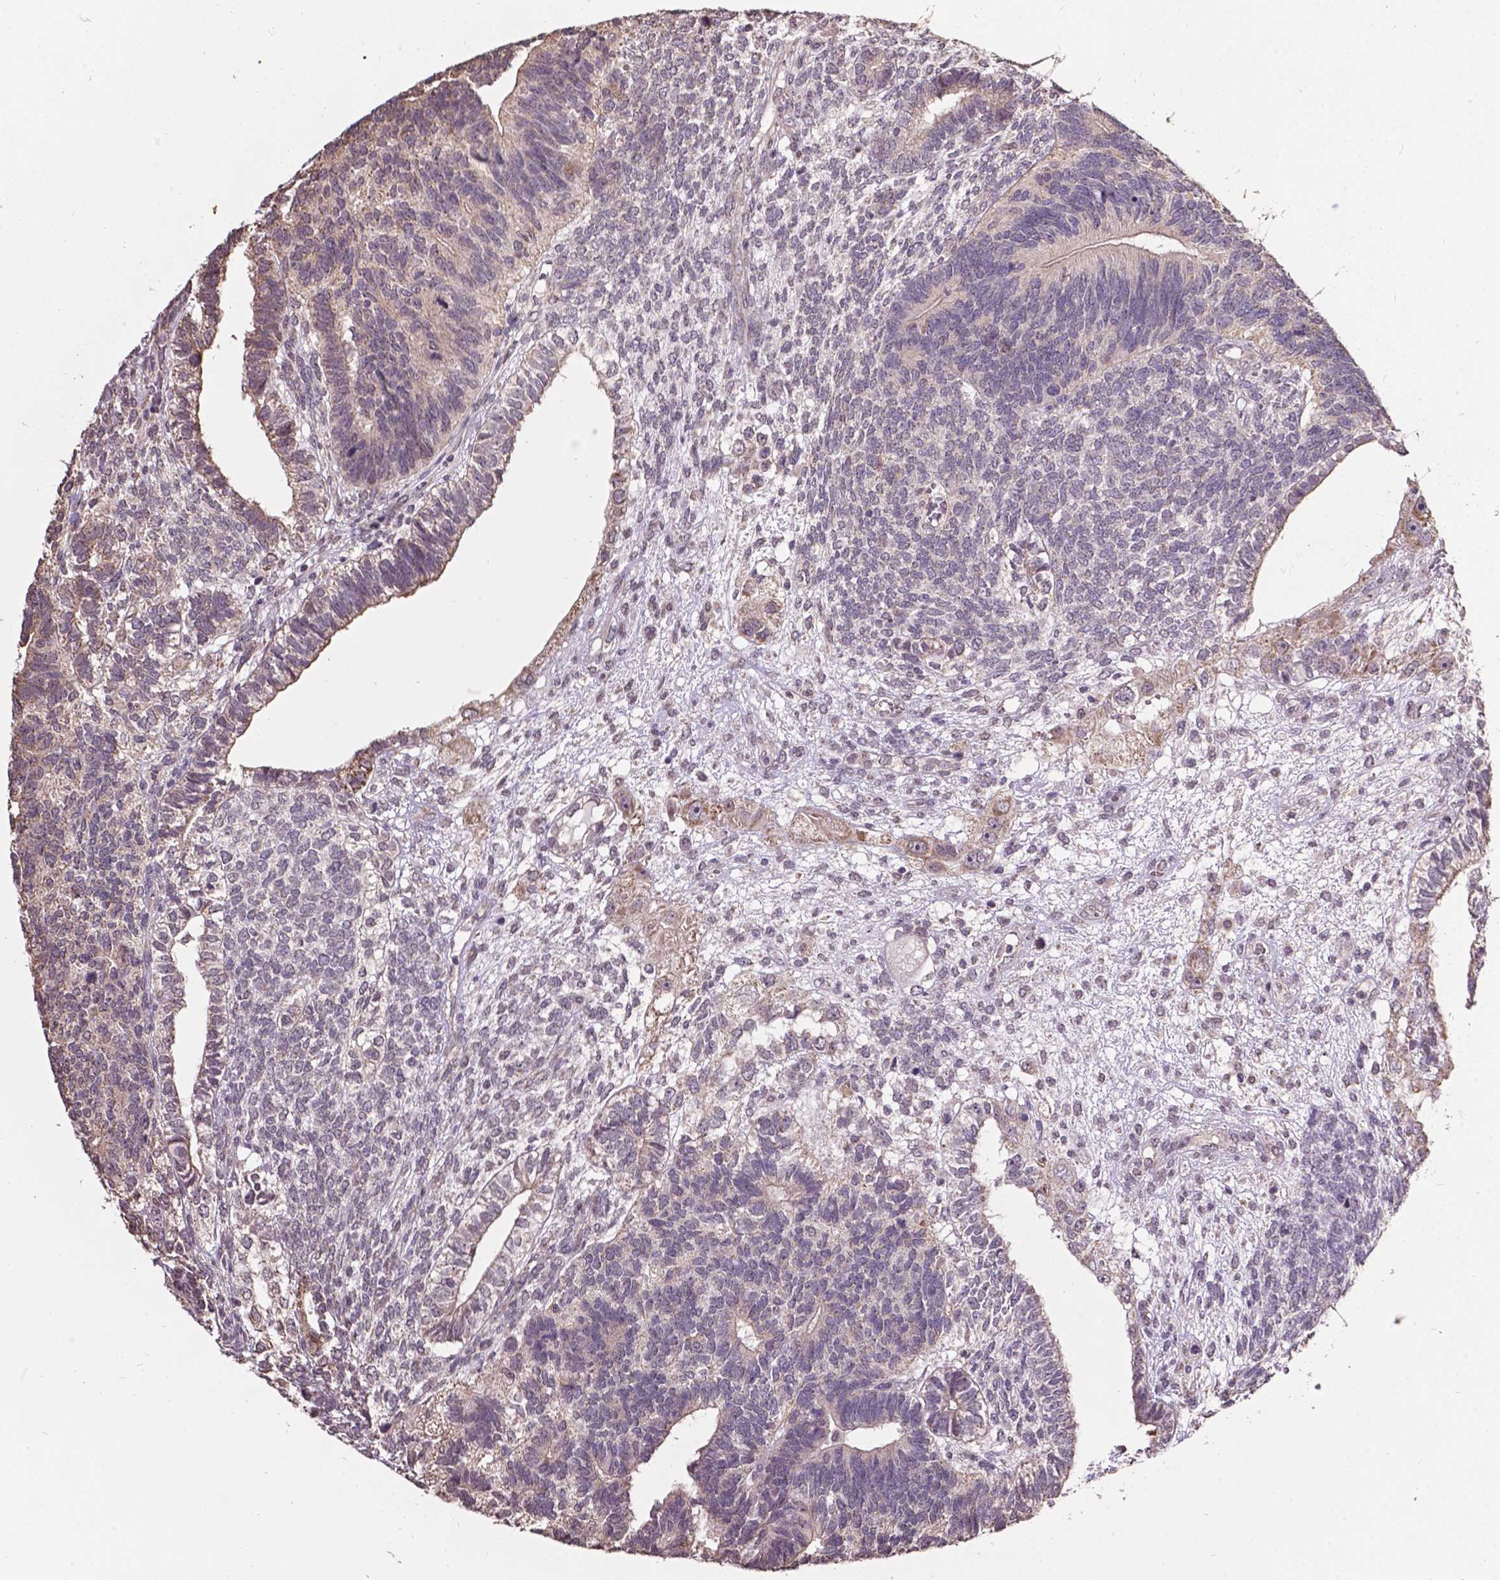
{"staining": {"intensity": "weak", "quantity": "<25%", "location": "cytoplasmic/membranous"}, "tissue": "testis cancer", "cell_type": "Tumor cells", "image_type": "cancer", "snomed": [{"axis": "morphology", "description": "Seminoma, NOS"}, {"axis": "morphology", "description": "Carcinoma, Embryonal, NOS"}, {"axis": "topography", "description": "Testis"}], "caption": "There is no significant staining in tumor cells of seminoma (testis).", "gene": "GLRA2", "patient": {"sex": "male", "age": 41}}